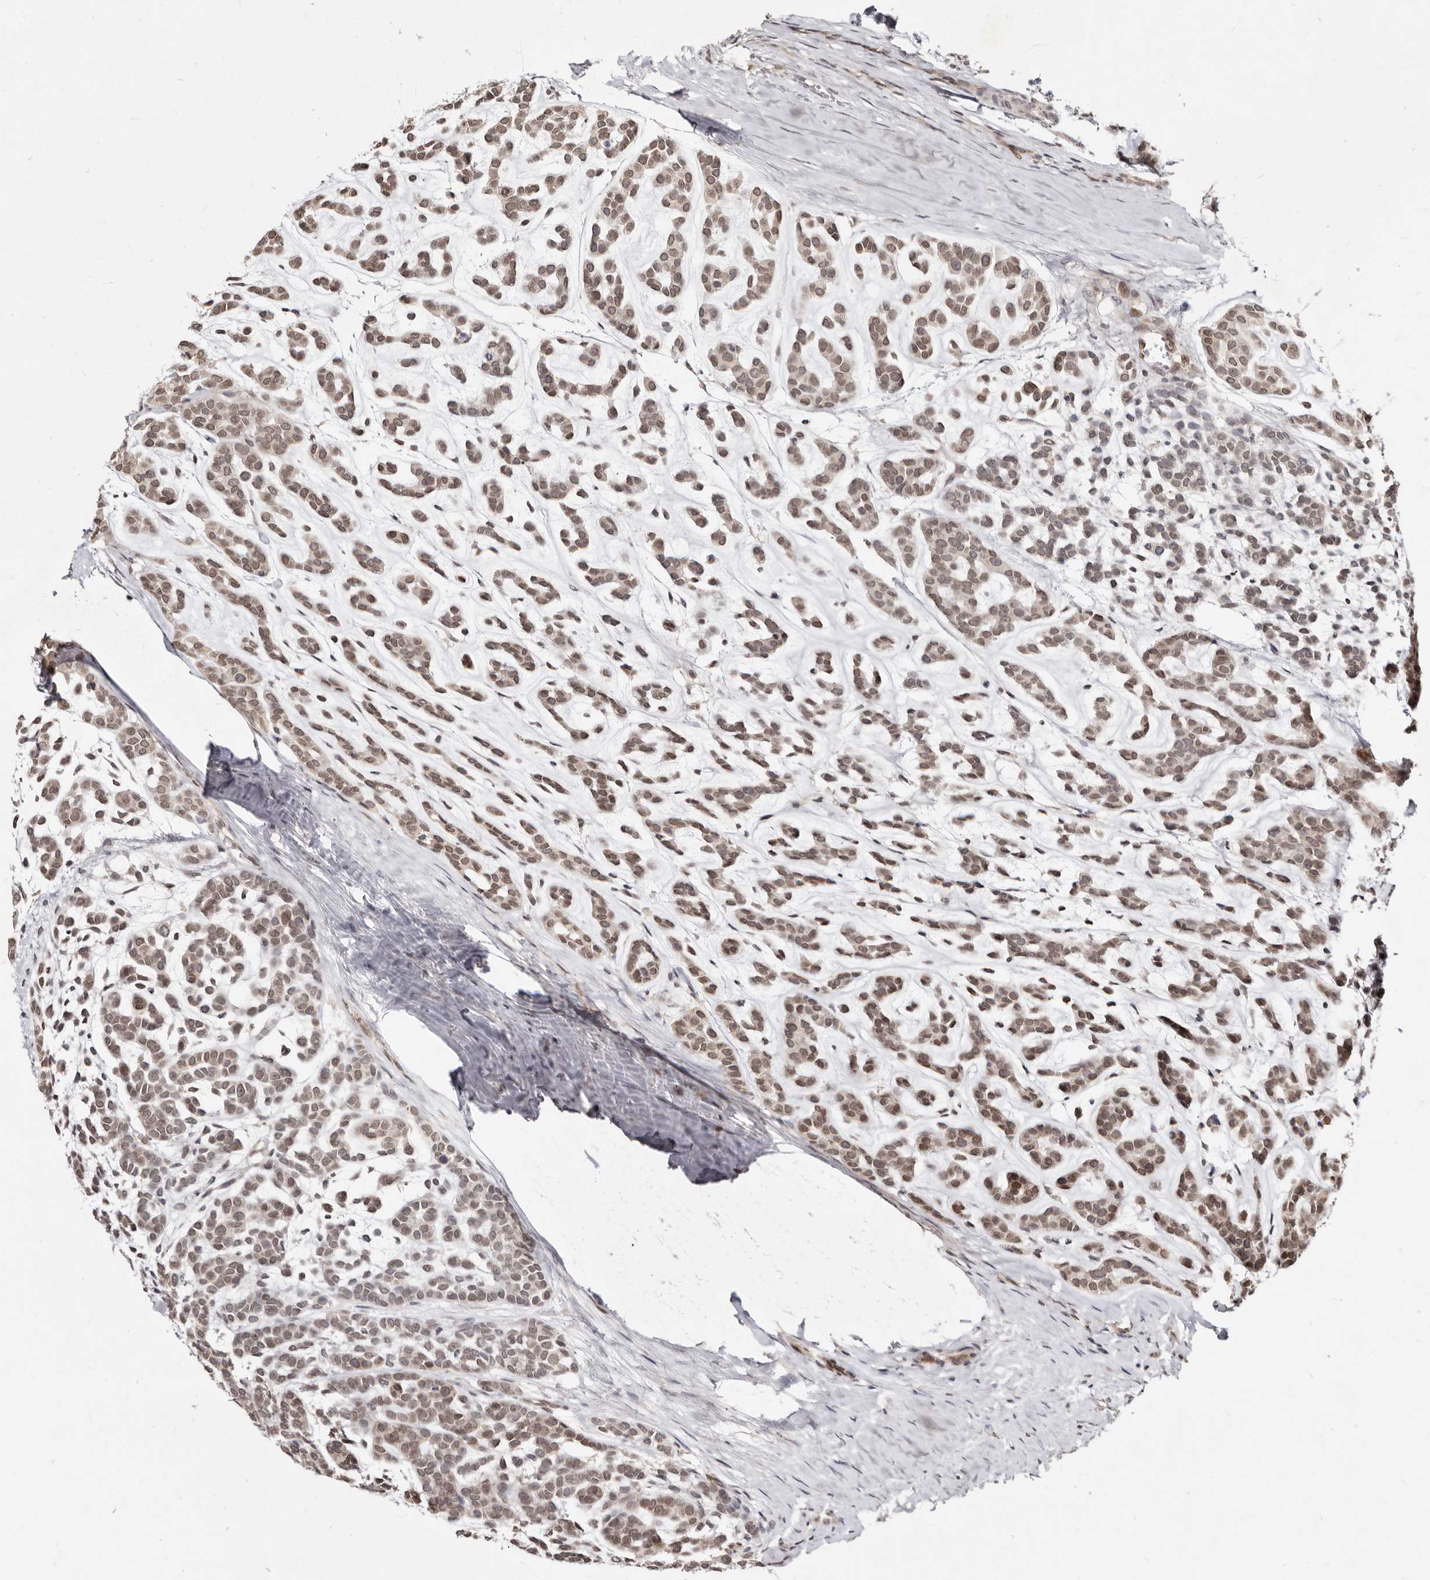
{"staining": {"intensity": "moderate", "quantity": ">75%", "location": "nuclear"}, "tissue": "head and neck cancer", "cell_type": "Tumor cells", "image_type": "cancer", "snomed": [{"axis": "morphology", "description": "Adenocarcinoma, NOS"}, {"axis": "morphology", "description": "Adenoma, NOS"}, {"axis": "topography", "description": "Head-Neck"}], "caption": "Tumor cells show medium levels of moderate nuclear positivity in approximately >75% of cells in head and neck adenoma. (brown staining indicates protein expression, while blue staining denotes nuclei).", "gene": "LCORL", "patient": {"sex": "female", "age": 55}}